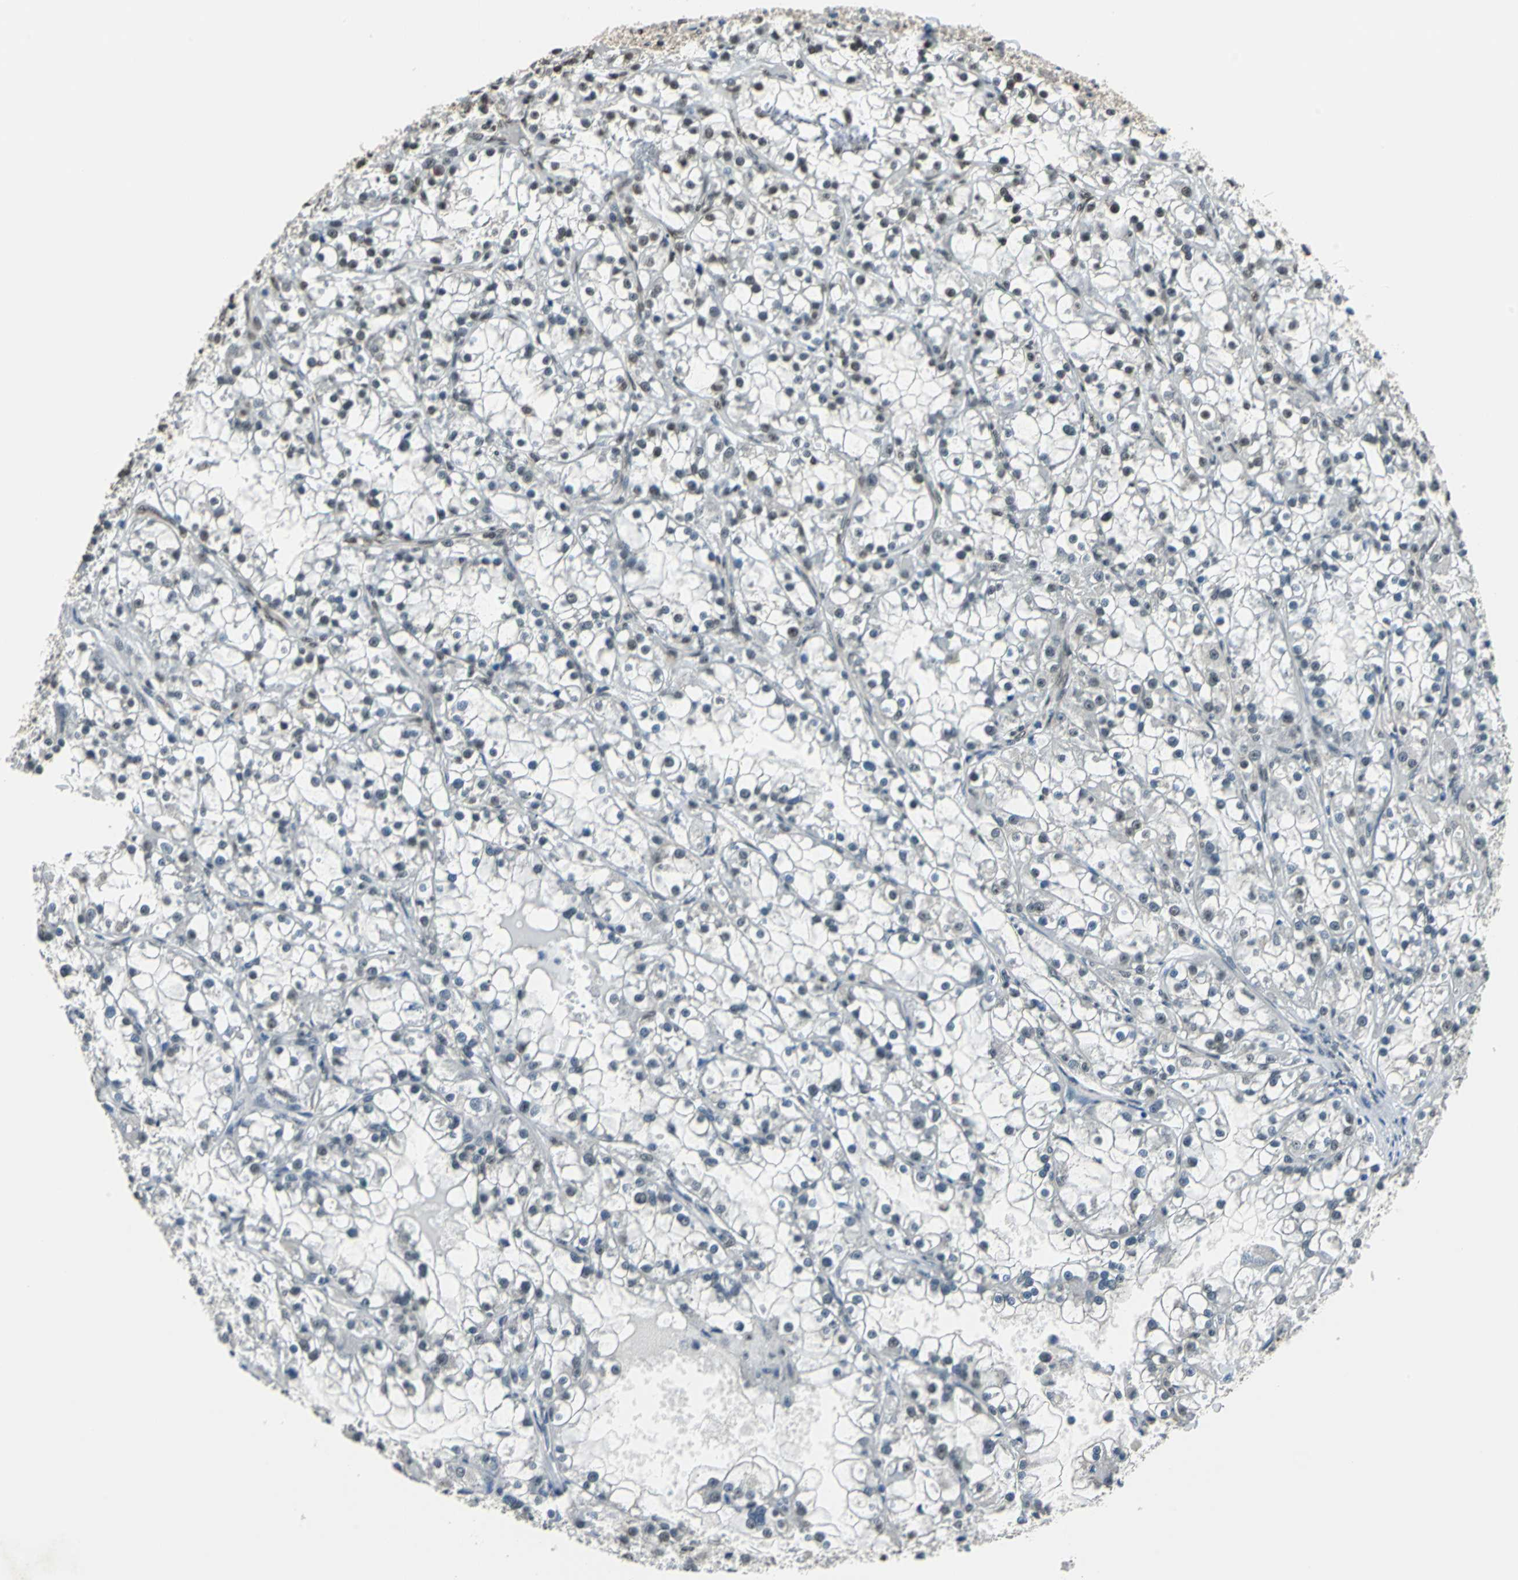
{"staining": {"intensity": "moderate", "quantity": "<25%", "location": "nuclear"}, "tissue": "renal cancer", "cell_type": "Tumor cells", "image_type": "cancer", "snomed": [{"axis": "morphology", "description": "Adenocarcinoma, NOS"}, {"axis": "topography", "description": "Kidney"}], "caption": "The image exhibits staining of renal cancer, revealing moderate nuclear protein expression (brown color) within tumor cells. The protein of interest is stained brown, and the nuclei are stained in blue (DAB IHC with brightfield microscopy, high magnification).", "gene": "RBM14", "patient": {"sex": "female", "age": 52}}